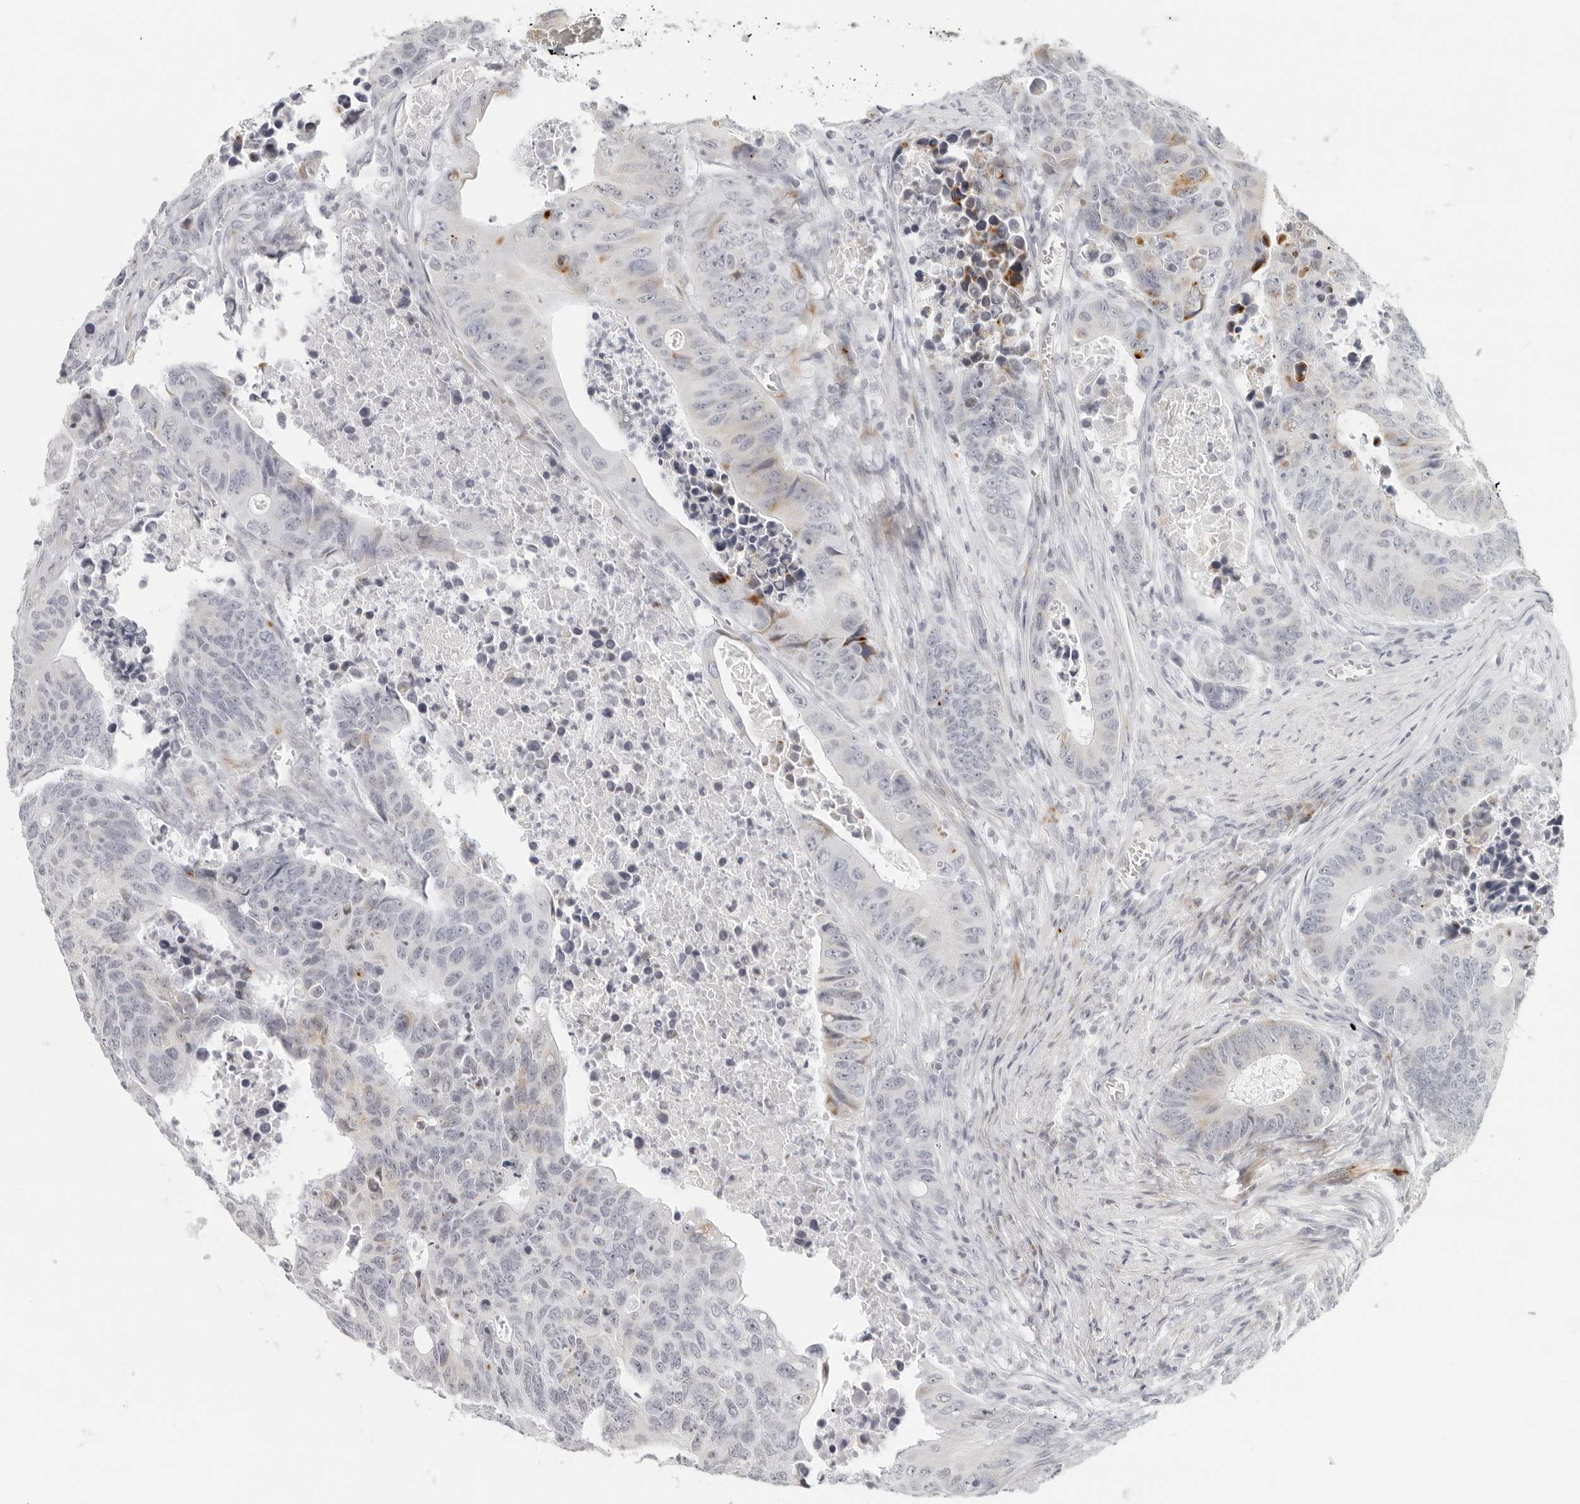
{"staining": {"intensity": "moderate", "quantity": "<25%", "location": "cytoplasmic/membranous"}, "tissue": "colorectal cancer", "cell_type": "Tumor cells", "image_type": "cancer", "snomed": [{"axis": "morphology", "description": "Adenocarcinoma, NOS"}, {"axis": "topography", "description": "Colon"}], "caption": "Immunohistochemistry micrograph of neoplastic tissue: human colorectal cancer stained using IHC displays low levels of moderate protein expression localized specifically in the cytoplasmic/membranous of tumor cells, appearing as a cytoplasmic/membranous brown color.", "gene": "RPS6KC1", "patient": {"sex": "male", "age": 87}}